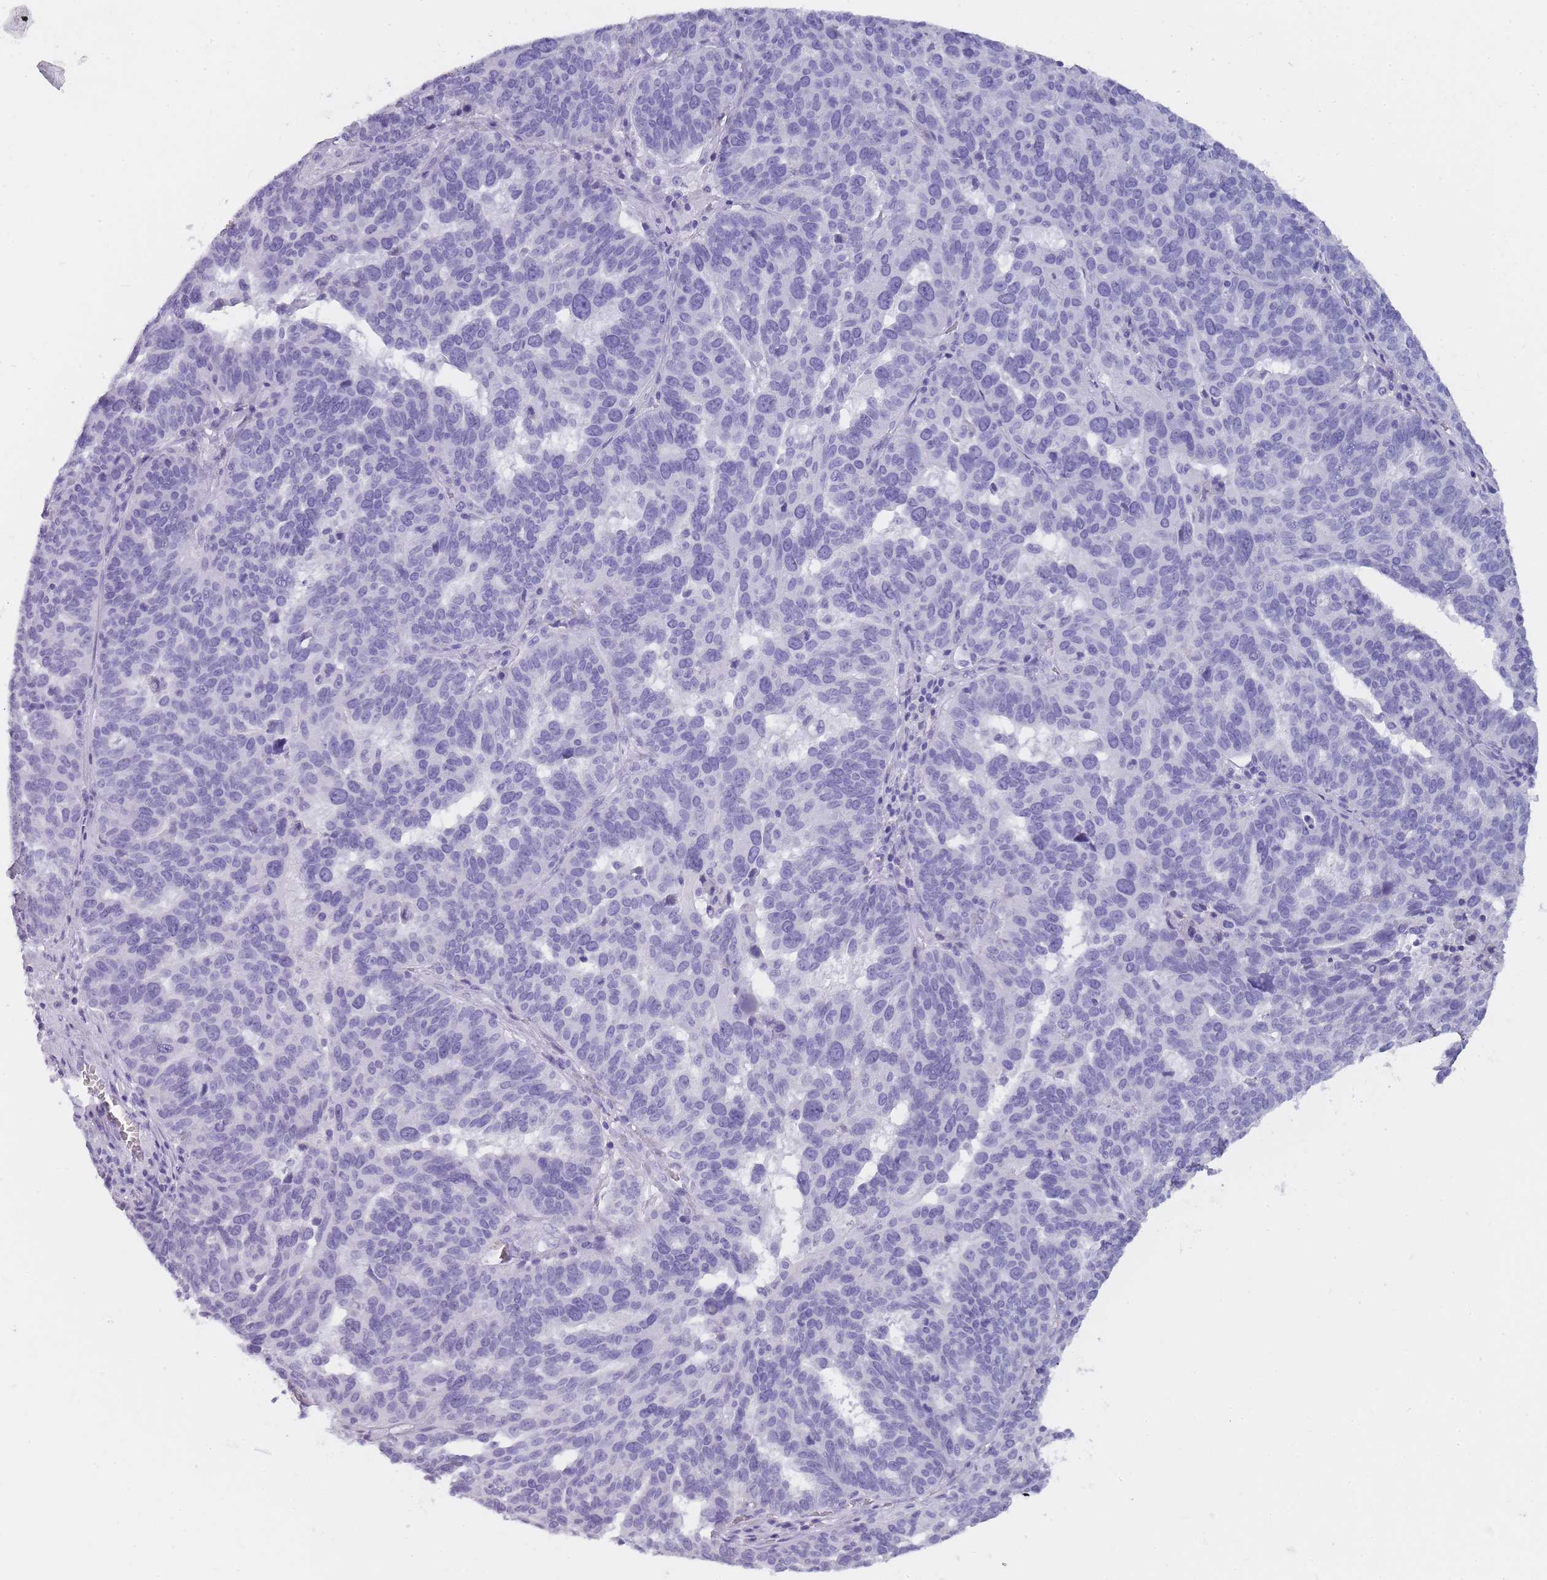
{"staining": {"intensity": "negative", "quantity": "none", "location": "none"}, "tissue": "ovarian cancer", "cell_type": "Tumor cells", "image_type": "cancer", "snomed": [{"axis": "morphology", "description": "Cystadenocarcinoma, serous, NOS"}, {"axis": "topography", "description": "Ovary"}], "caption": "Immunohistochemical staining of human serous cystadenocarcinoma (ovarian) shows no significant positivity in tumor cells.", "gene": "TCP11", "patient": {"sex": "female", "age": 59}}